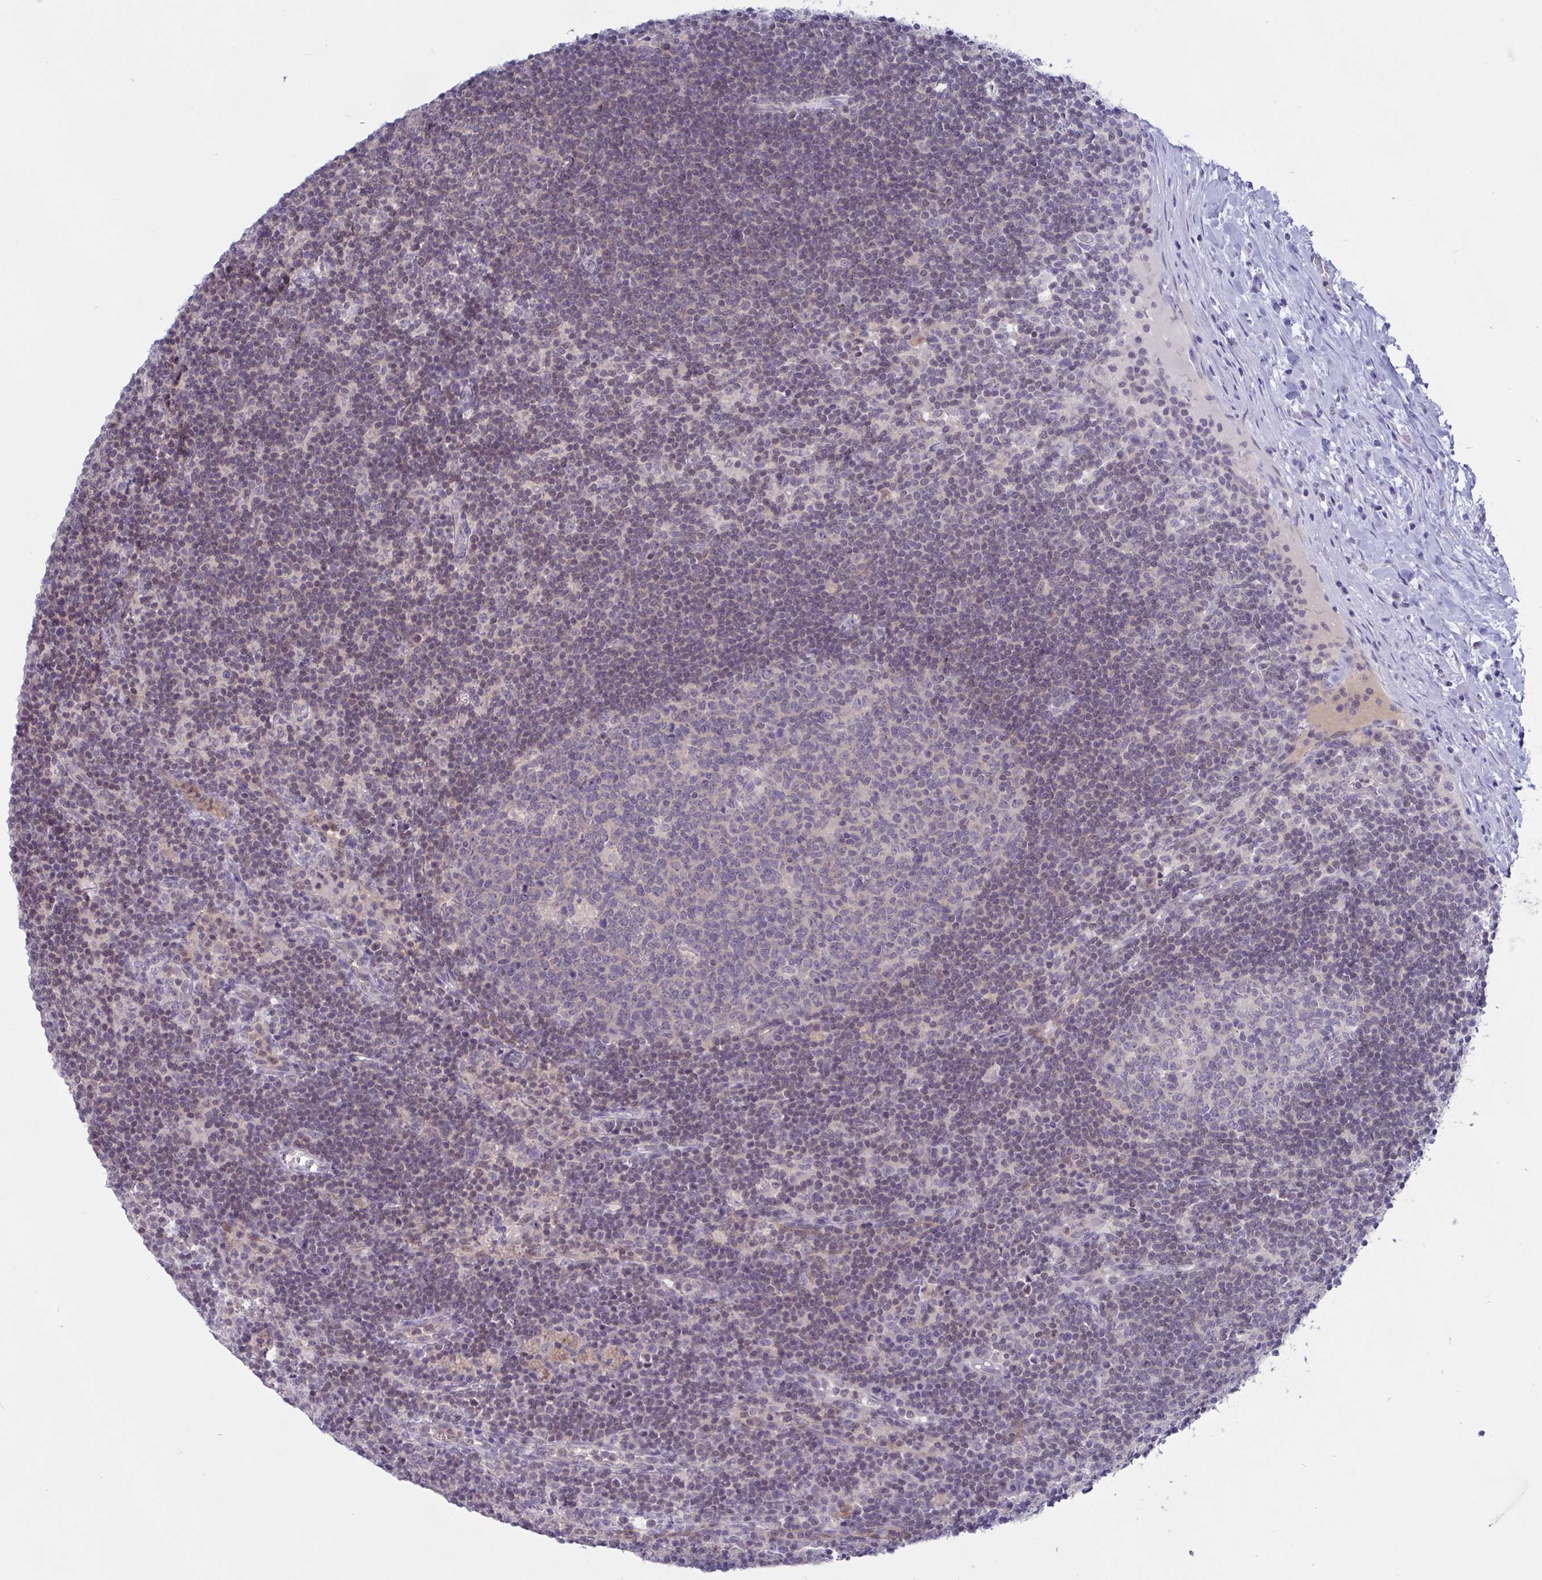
{"staining": {"intensity": "negative", "quantity": "none", "location": "none"}, "tissue": "lymph node", "cell_type": "Germinal center cells", "image_type": "normal", "snomed": [{"axis": "morphology", "description": "Normal tissue, NOS"}, {"axis": "topography", "description": "Lymph node"}], "caption": "An IHC histopathology image of benign lymph node is shown. There is no staining in germinal center cells of lymph node. The staining was performed using DAB (3,3'-diaminobenzidine) to visualize the protein expression in brown, while the nuclei were stained in blue with hematoxylin (Magnification: 20x).", "gene": "TSN", "patient": {"sex": "male", "age": 67}}